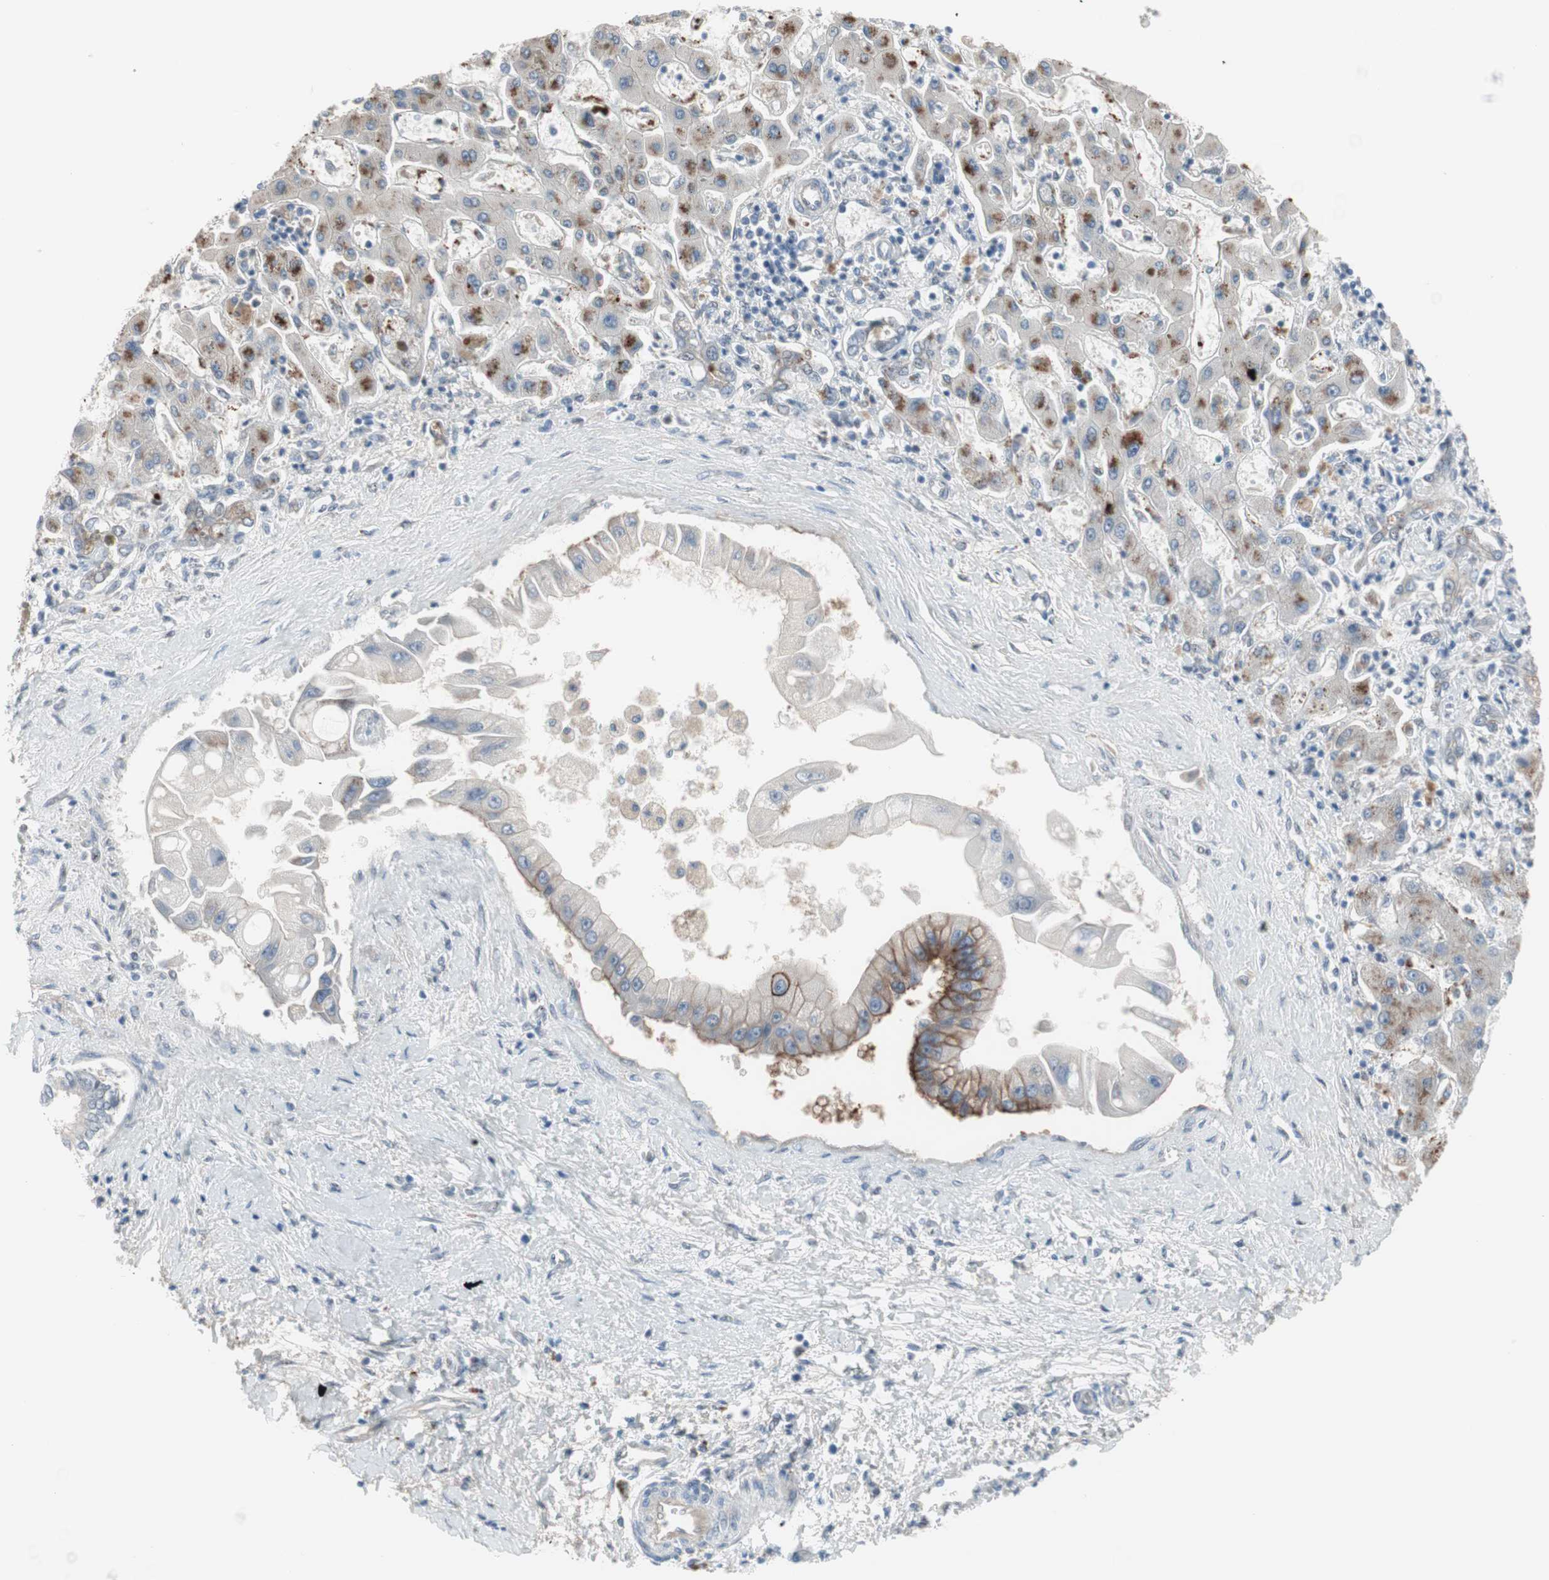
{"staining": {"intensity": "strong", "quantity": "<25%", "location": "cytoplasmic/membranous"}, "tissue": "liver cancer", "cell_type": "Tumor cells", "image_type": "cancer", "snomed": [{"axis": "morphology", "description": "Cholangiocarcinoma"}, {"axis": "topography", "description": "Liver"}], "caption": "Liver cholangiocarcinoma tissue exhibits strong cytoplasmic/membranous positivity in about <25% of tumor cells", "gene": "CAND2", "patient": {"sex": "male", "age": 50}}